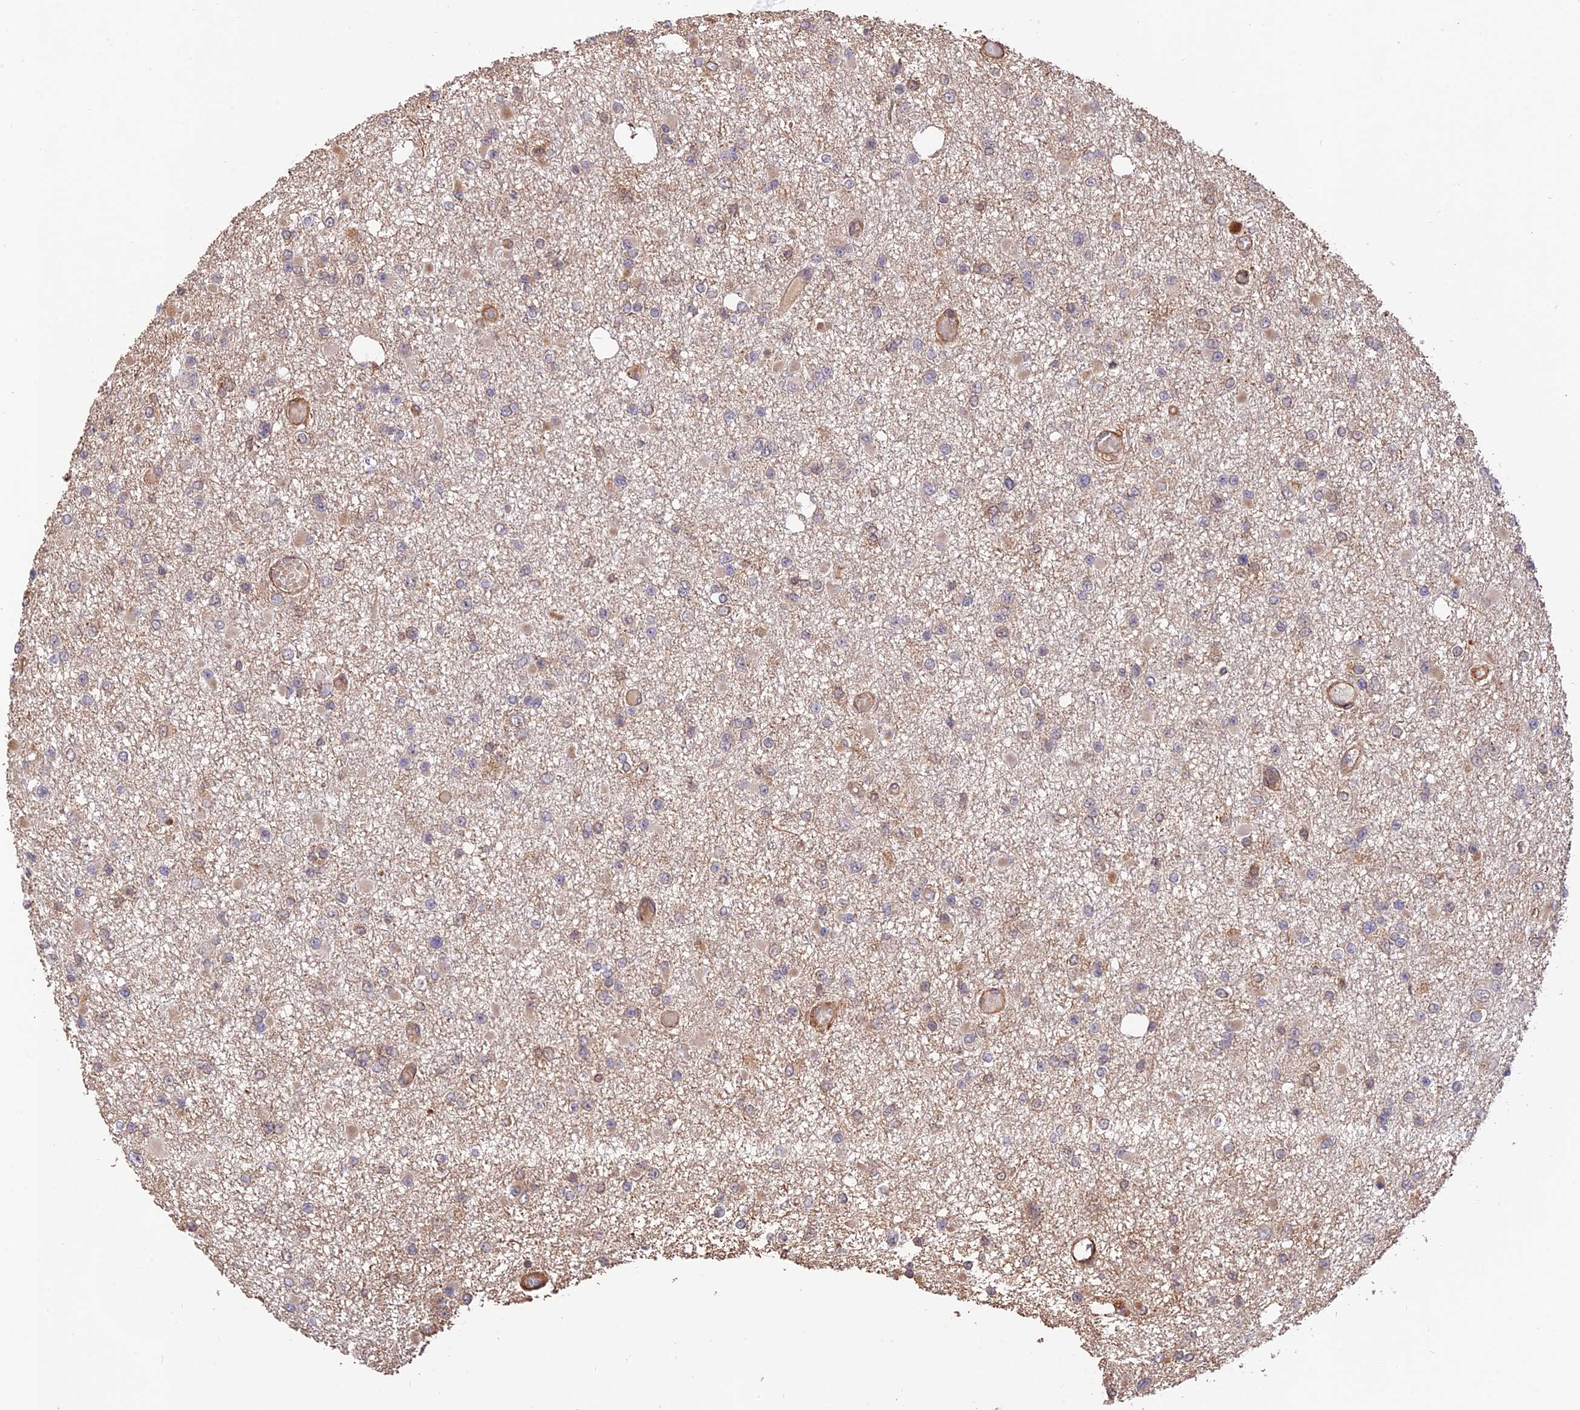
{"staining": {"intensity": "weak", "quantity": "<25%", "location": "cytoplasmic/membranous"}, "tissue": "glioma", "cell_type": "Tumor cells", "image_type": "cancer", "snomed": [{"axis": "morphology", "description": "Glioma, malignant, Low grade"}, {"axis": "topography", "description": "Brain"}], "caption": "The histopathology image displays no significant staining in tumor cells of glioma.", "gene": "CREBL2", "patient": {"sex": "female", "age": 22}}